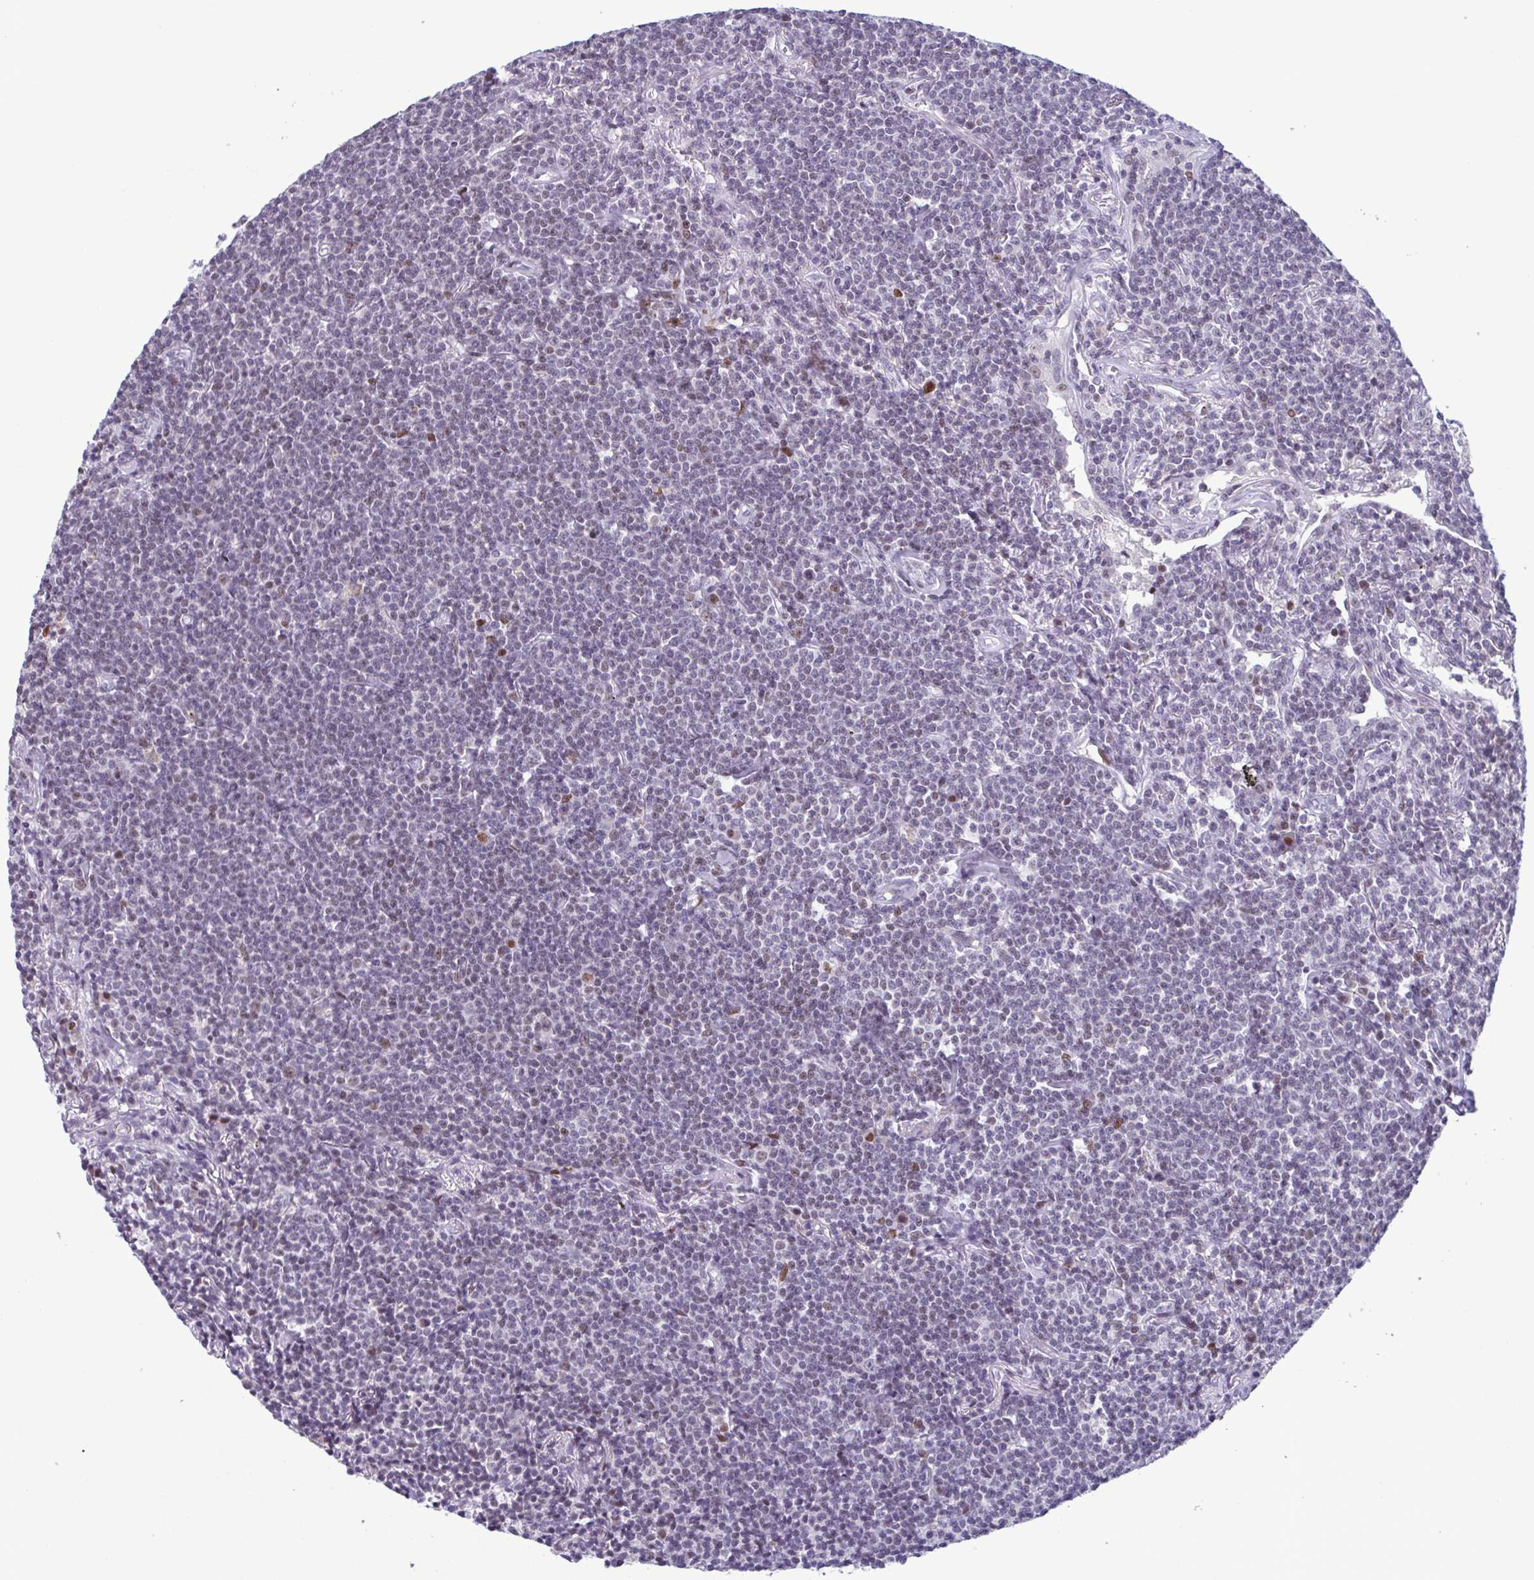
{"staining": {"intensity": "negative", "quantity": "none", "location": "none"}, "tissue": "lymphoma", "cell_type": "Tumor cells", "image_type": "cancer", "snomed": [{"axis": "morphology", "description": "Malignant lymphoma, non-Hodgkin's type, Low grade"}, {"axis": "topography", "description": "Lung"}], "caption": "Immunohistochemical staining of low-grade malignant lymphoma, non-Hodgkin's type reveals no significant expression in tumor cells. The staining was performed using DAB (3,3'-diaminobenzidine) to visualize the protein expression in brown, while the nuclei were stained in blue with hematoxylin (Magnification: 20x).", "gene": "IRF1", "patient": {"sex": "female", "age": 71}}